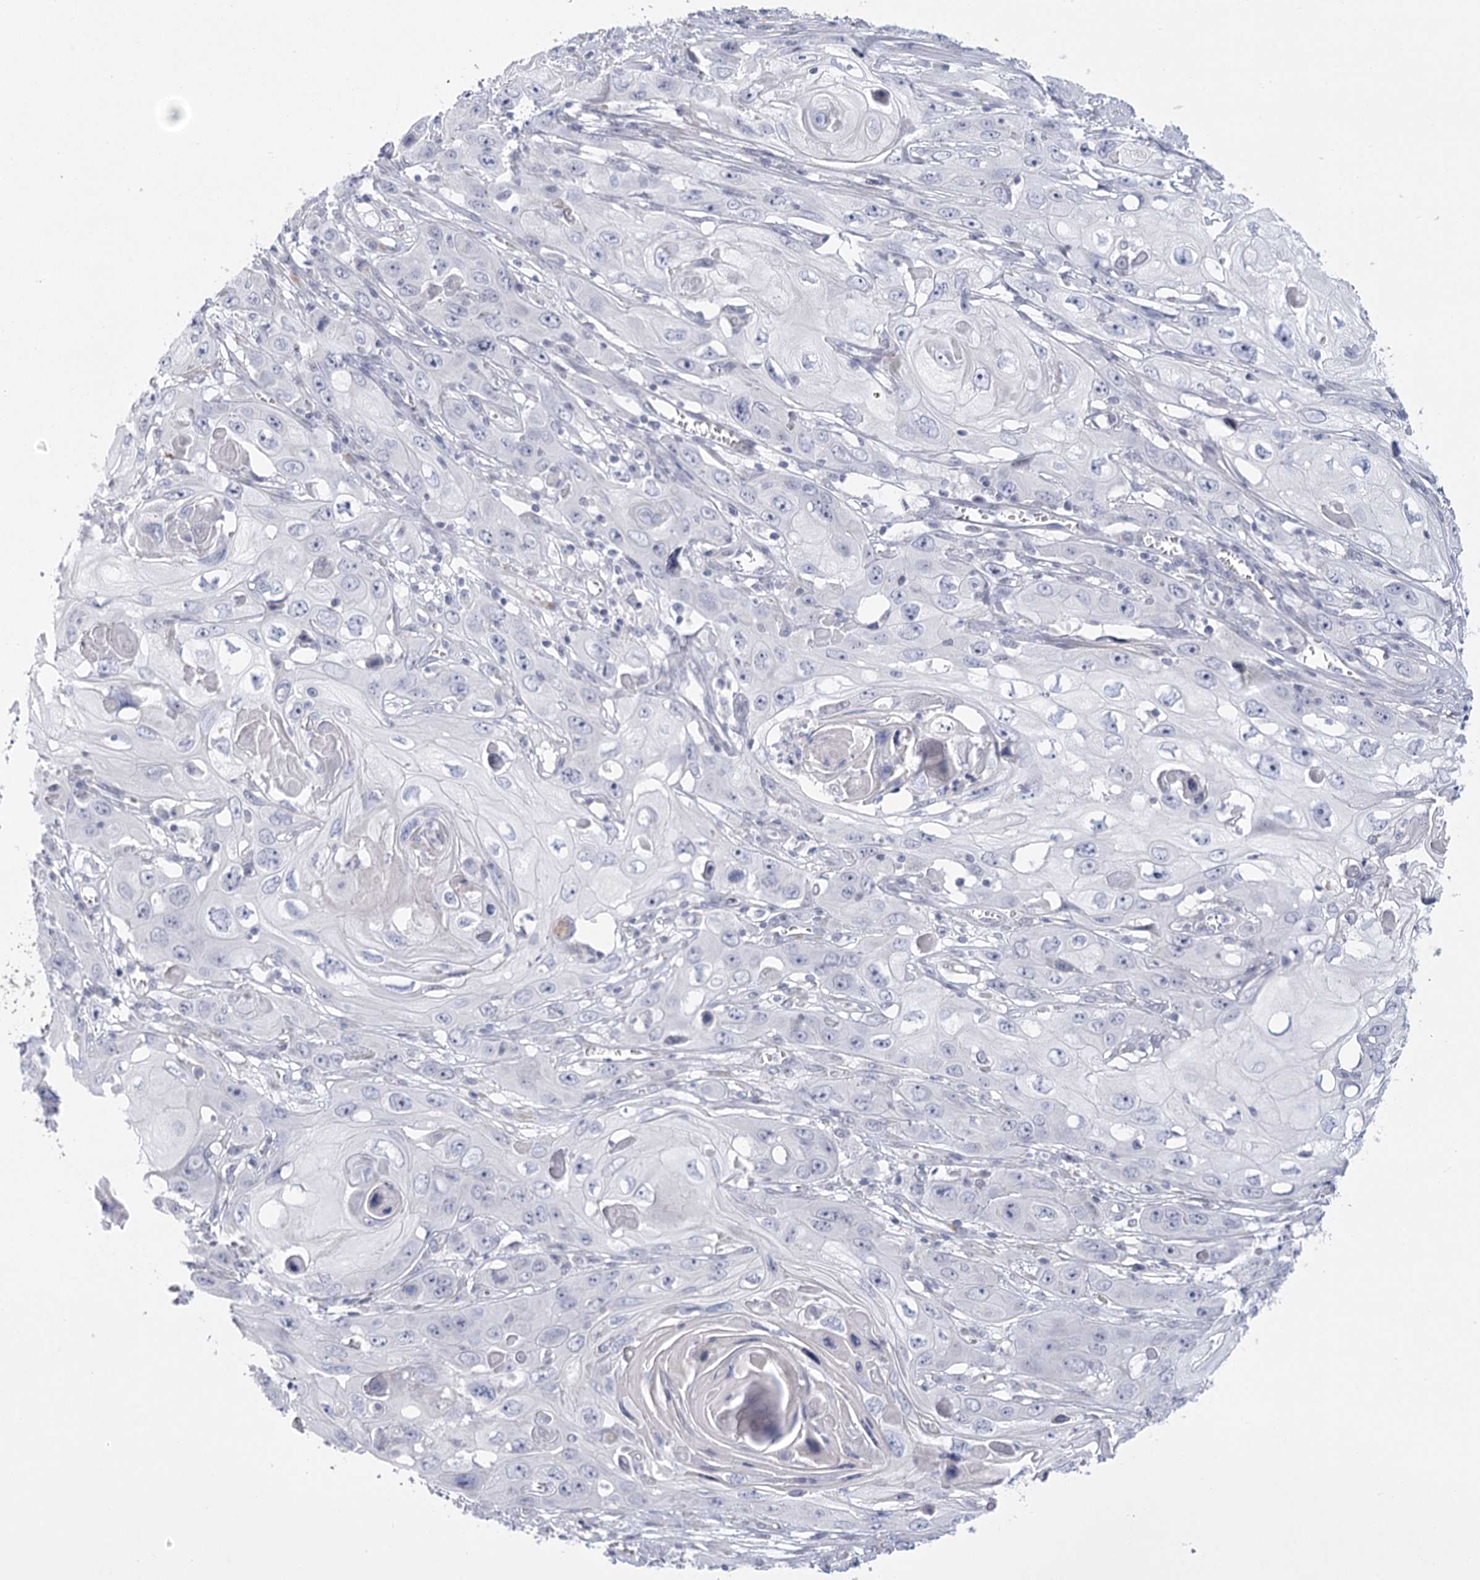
{"staining": {"intensity": "negative", "quantity": "none", "location": "none"}, "tissue": "skin cancer", "cell_type": "Tumor cells", "image_type": "cancer", "snomed": [{"axis": "morphology", "description": "Squamous cell carcinoma, NOS"}, {"axis": "topography", "description": "Skin"}], "caption": "Tumor cells are negative for brown protein staining in skin cancer.", "gene": "FAM76B", "patient": {"sex": "male", "age": 55}}